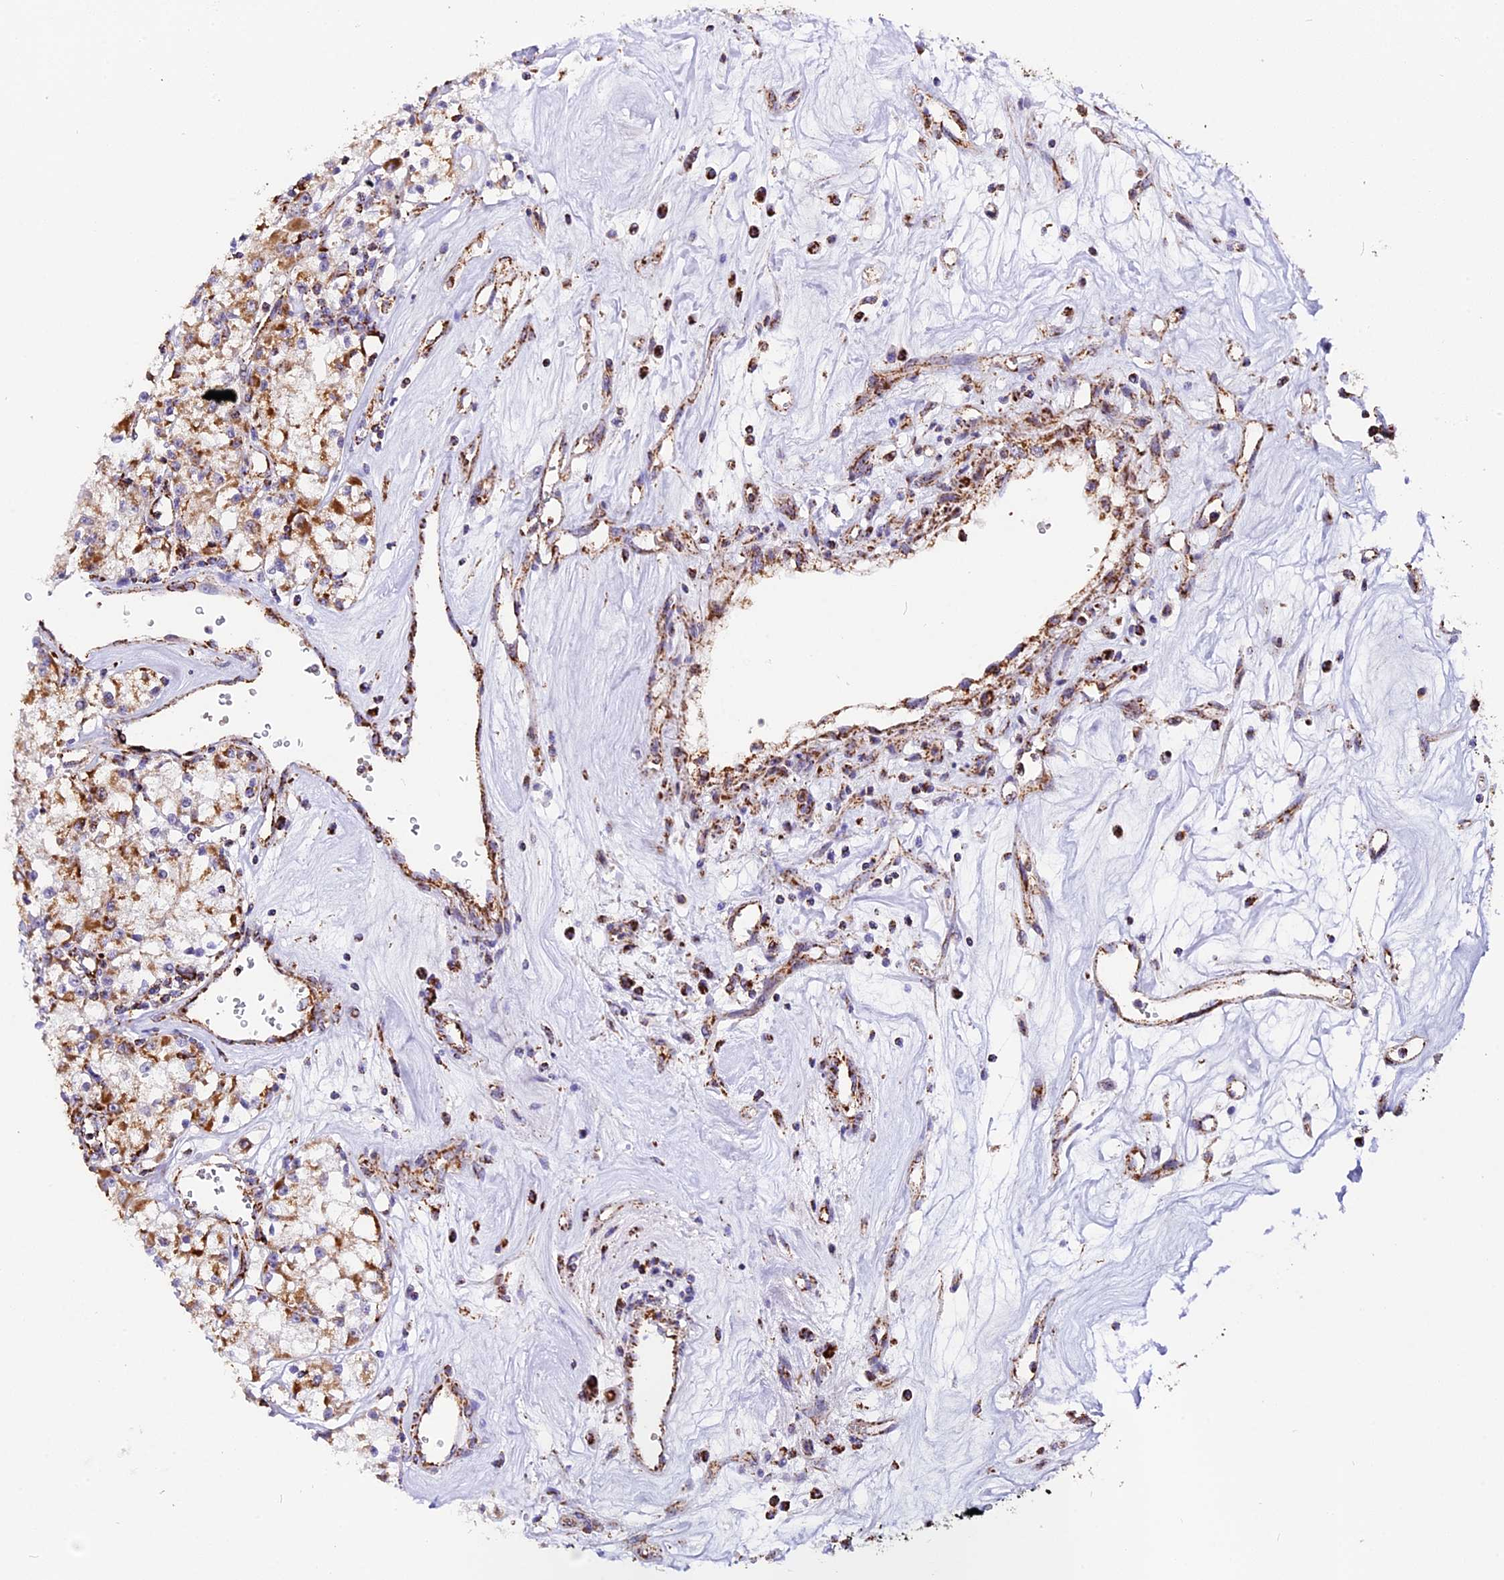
{"staining": {"intensity": "moderate", "quantity": ">75%", "location": "cytoplasmic/membranous"}, "tissue": "renal cancer", "cell_type": "Tumor cells", "image_type": "cancer", "snomed": [{"axis": "morphology", "description": "Adenocarcinoma, NOS"}, {"axis": "topography", "description": "Kidney"}], "caption": "Renal cancer stained for a protein displays moderate cytoplasmic/membranous positivity in tumor cells.", "gene": "NDUFA8", "patient": {"sex": "female", "age": 59}}